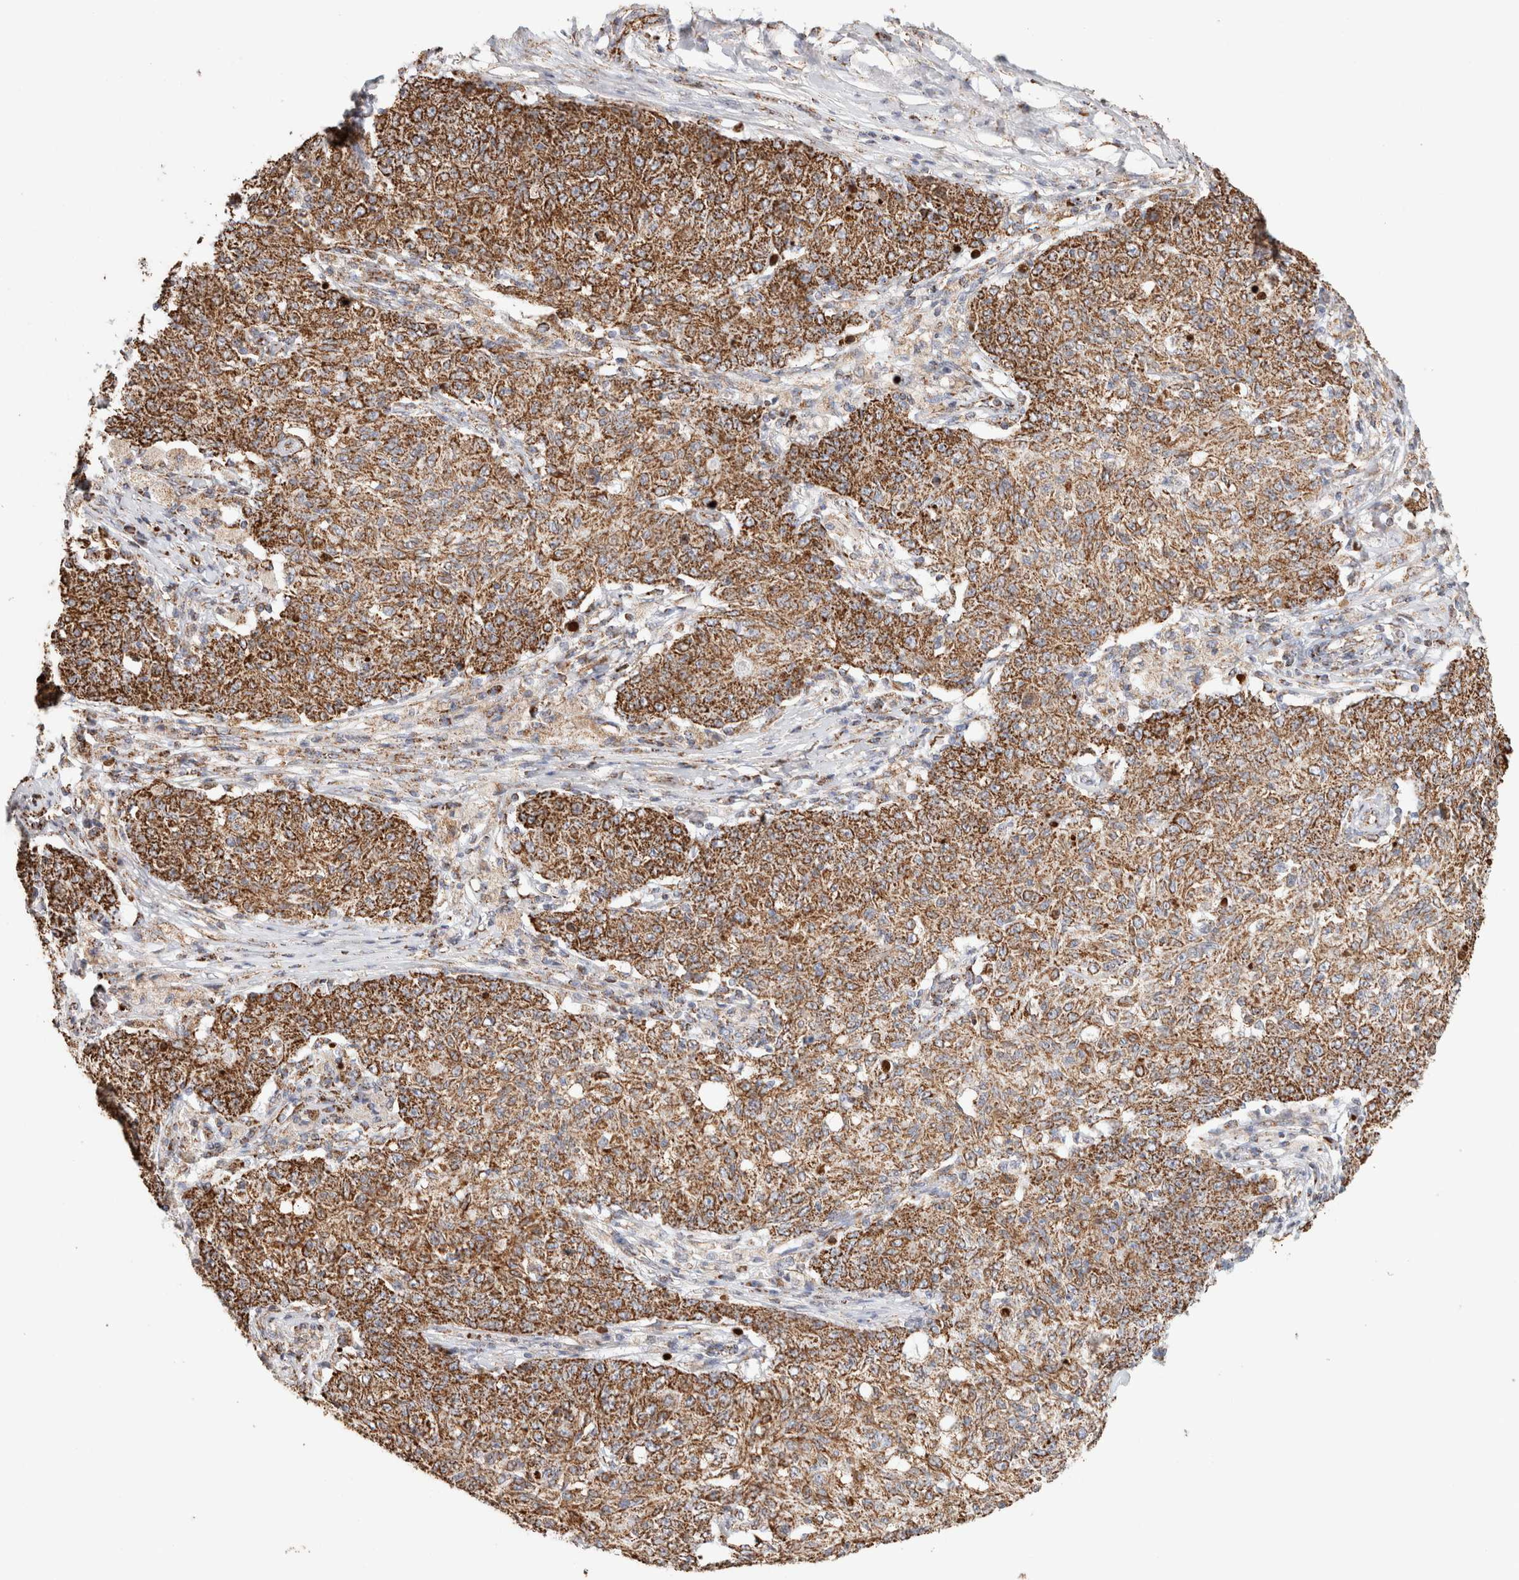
{"staining": {"intensity": "moderate", "quantity": ">75%", "location": "cytoplasmic/membranous"}, "tissue": "ovarian cancer", "cell_type": "Tumor cells", "image_type": "cancer", "snomed": [{"axis": "morphology", "description": "Carcinoma, endometroid"}, {"axis": "topography", "description": "Ovary"}], "caption": "IHC histopathology image of ovarian endometroid carcinoma stained for a protein (brown), which displays medium levels of moderate cytoplasmic/membranous staining in approximately >75% of tumor cells.", "gene": "C1QBP", "patient": {"sex": "female", "age": 42}}